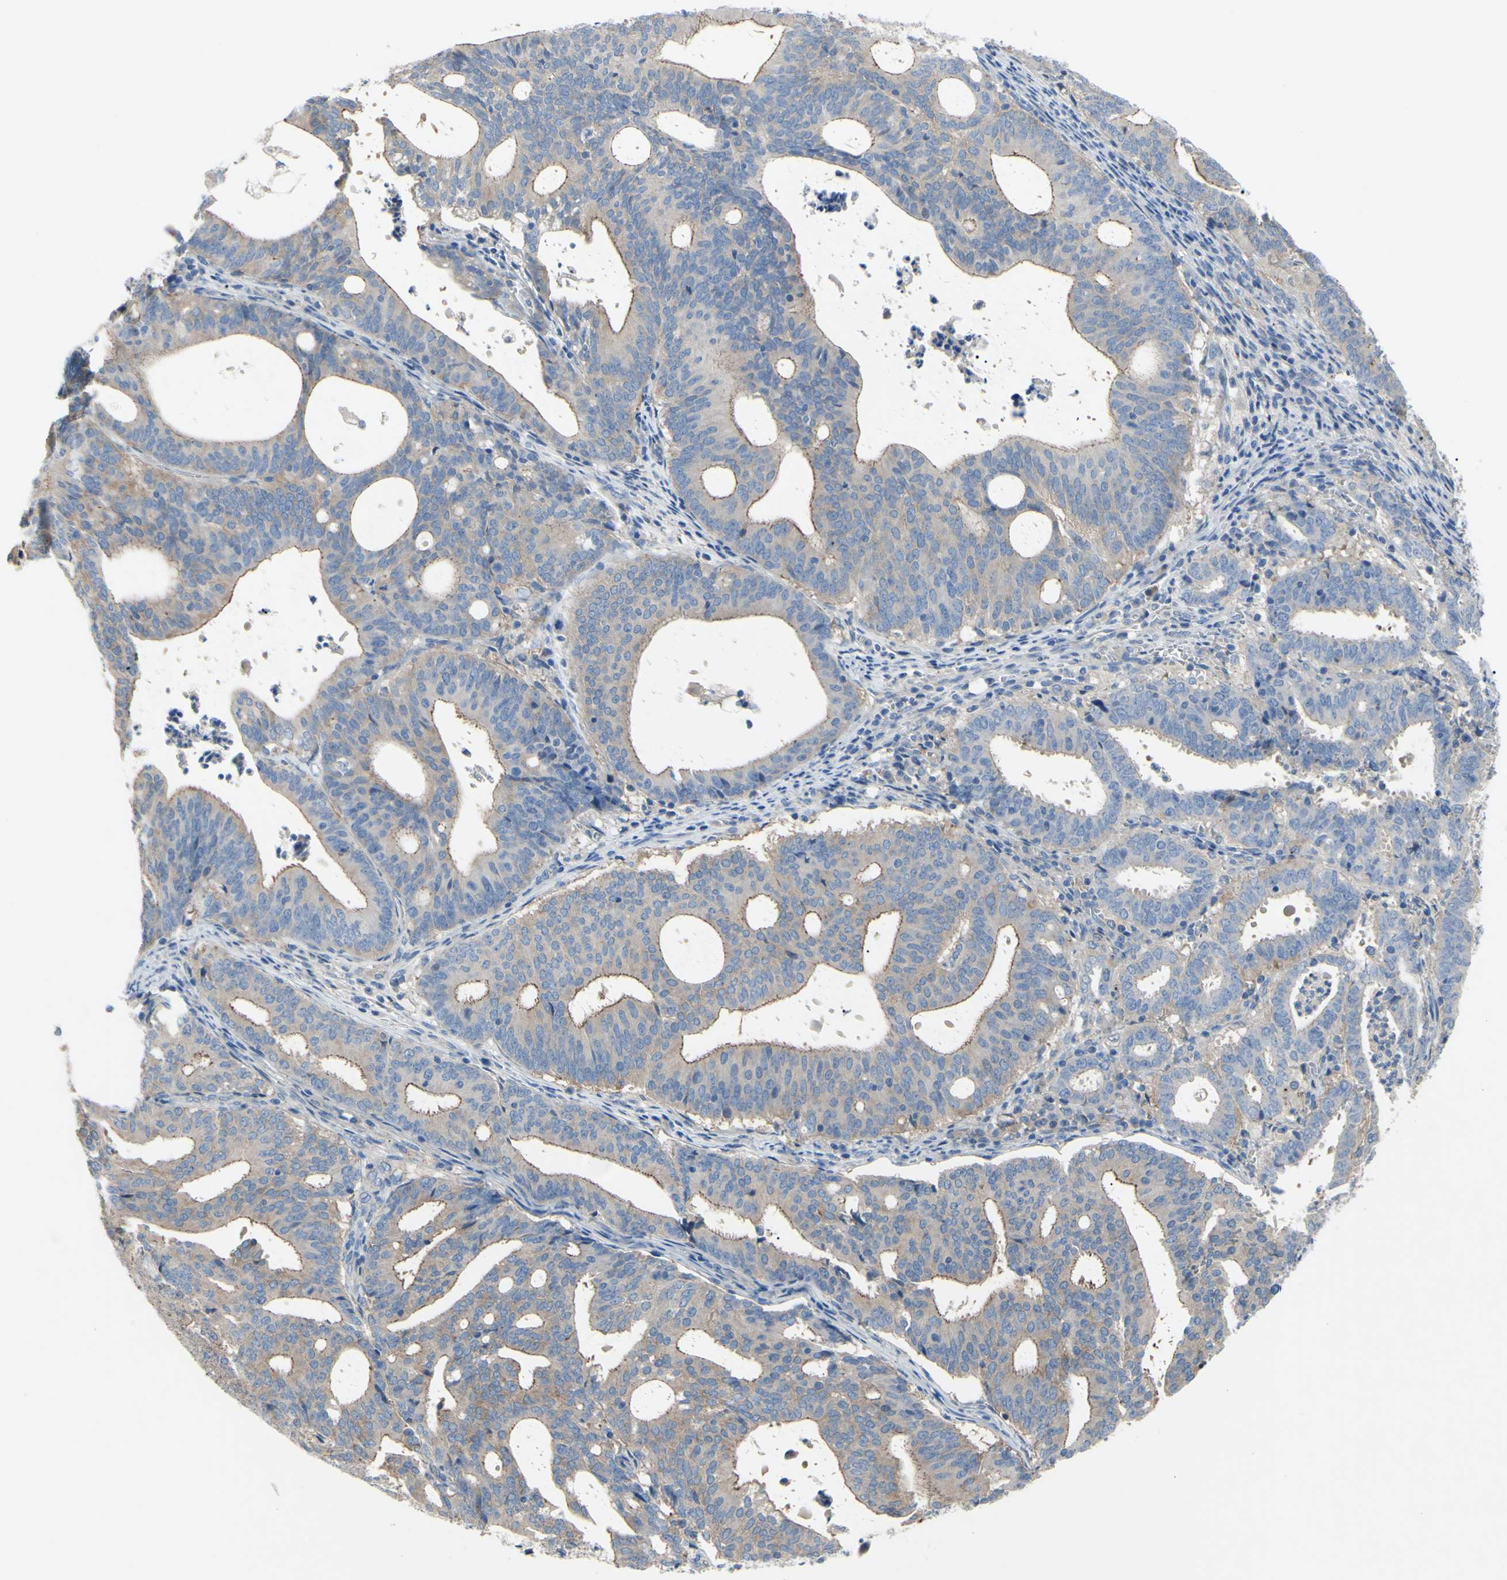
{"staining": {"intensity": "weak", "quantity": ">75%", "location": "cytoplasmic/membranous"}, "tissue": "endometrial cancer", "cell_type": "Tumor cells", "image_type": "cancer", "snomed": [{"axis": "morphology", "description": "Adenocarcinoma, NOS"}, {"axis": "topography", "description": "Uterus"}], "caption": "Tumor cells reveal low levels of weak cytoplasmic/membranous expression in approximately >75% of cells in human endometrial cancer.", "gene": "TMEM59L", "patient": {"sex": "female", "age": 83}}